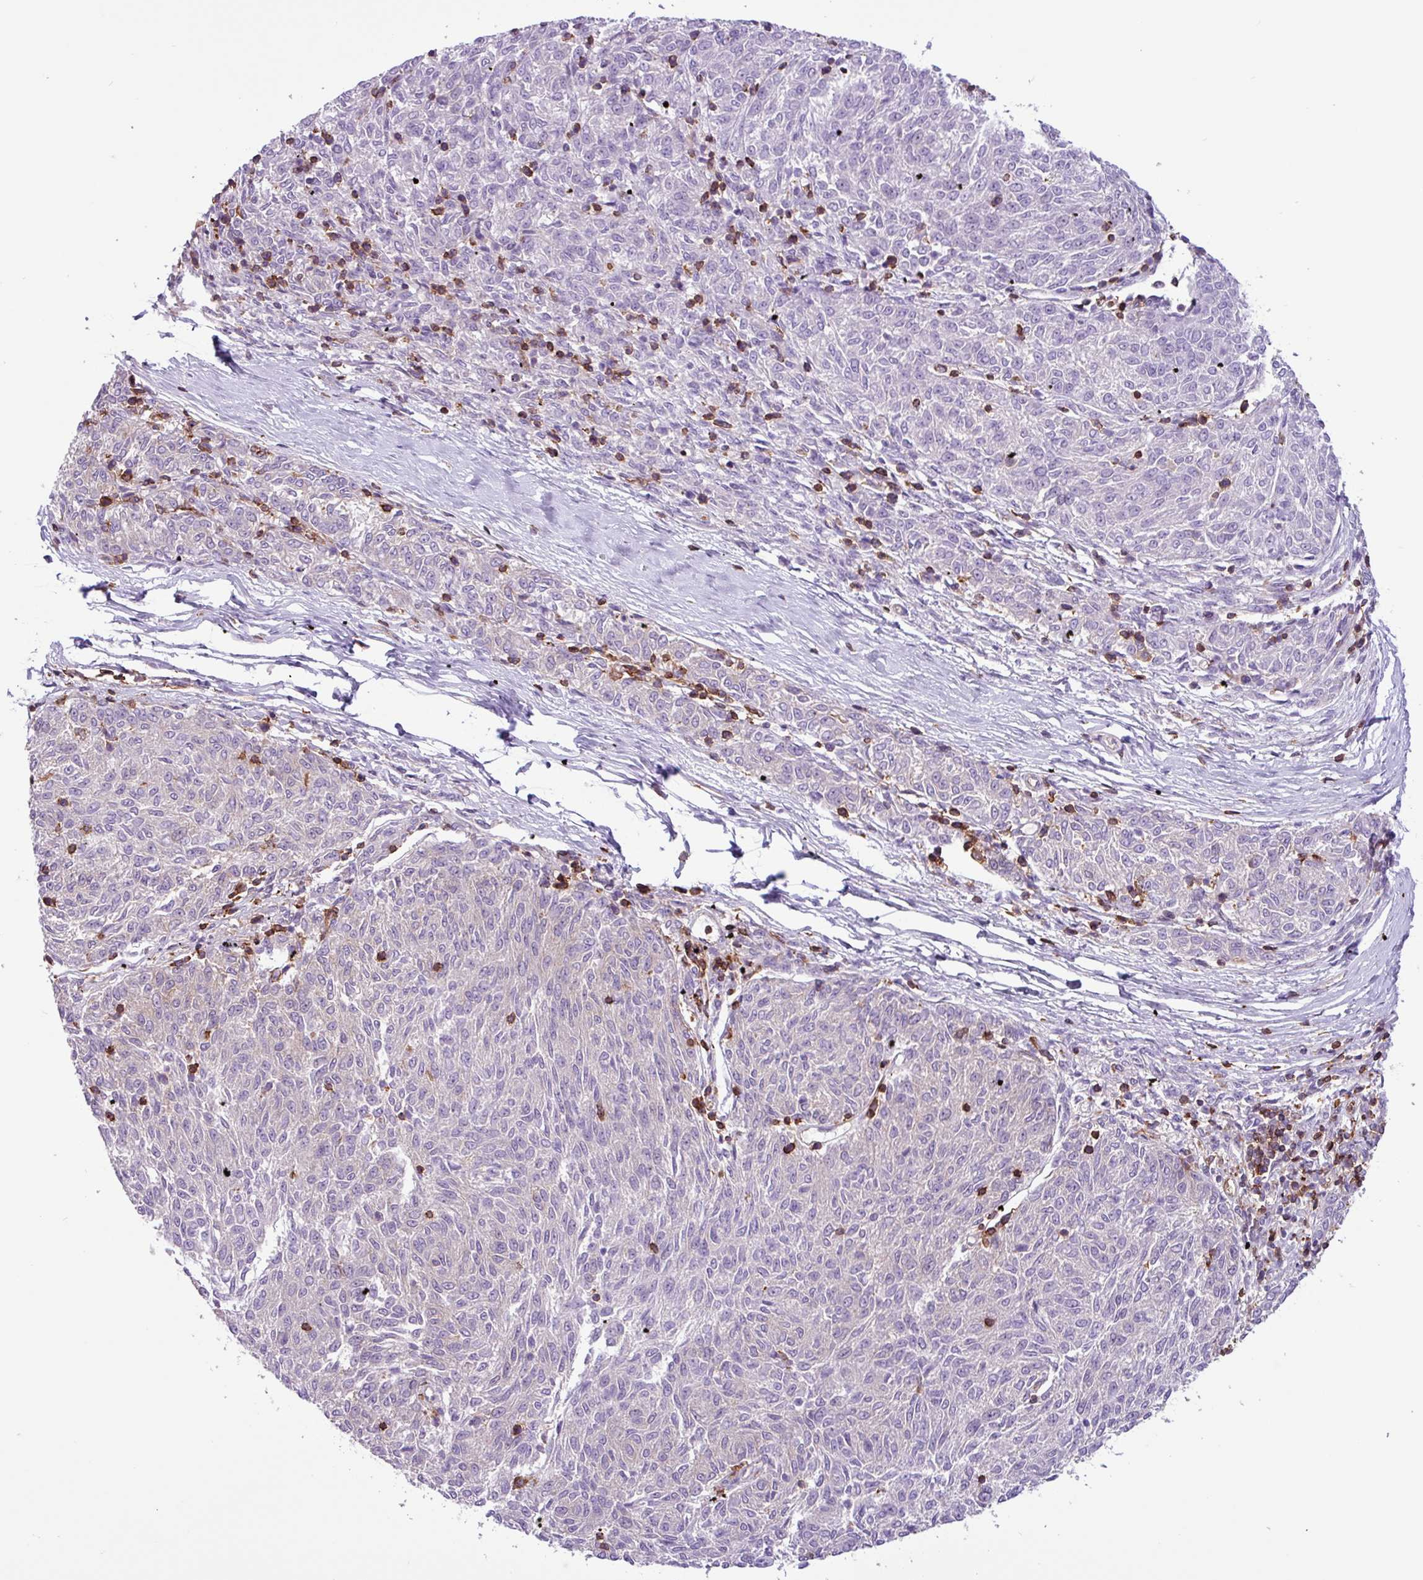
{"staining": {"intensity": "negative", "quantity": "none", "location": "none"}, "tissue": "melanoma", "cell_type": "Tumor cells", "image_type": "cancer", "snomed": [{"axis": "morphology", "description": "Malignant melanoma, NOS"}, {"axis": "topography", "description": "Skin"}], "caption": "Image shows no protein expression in tumor cells of malignant melanoma tissue.", "gene": "PPP1R18", "patient": {"sex": "female", "age": 72}}